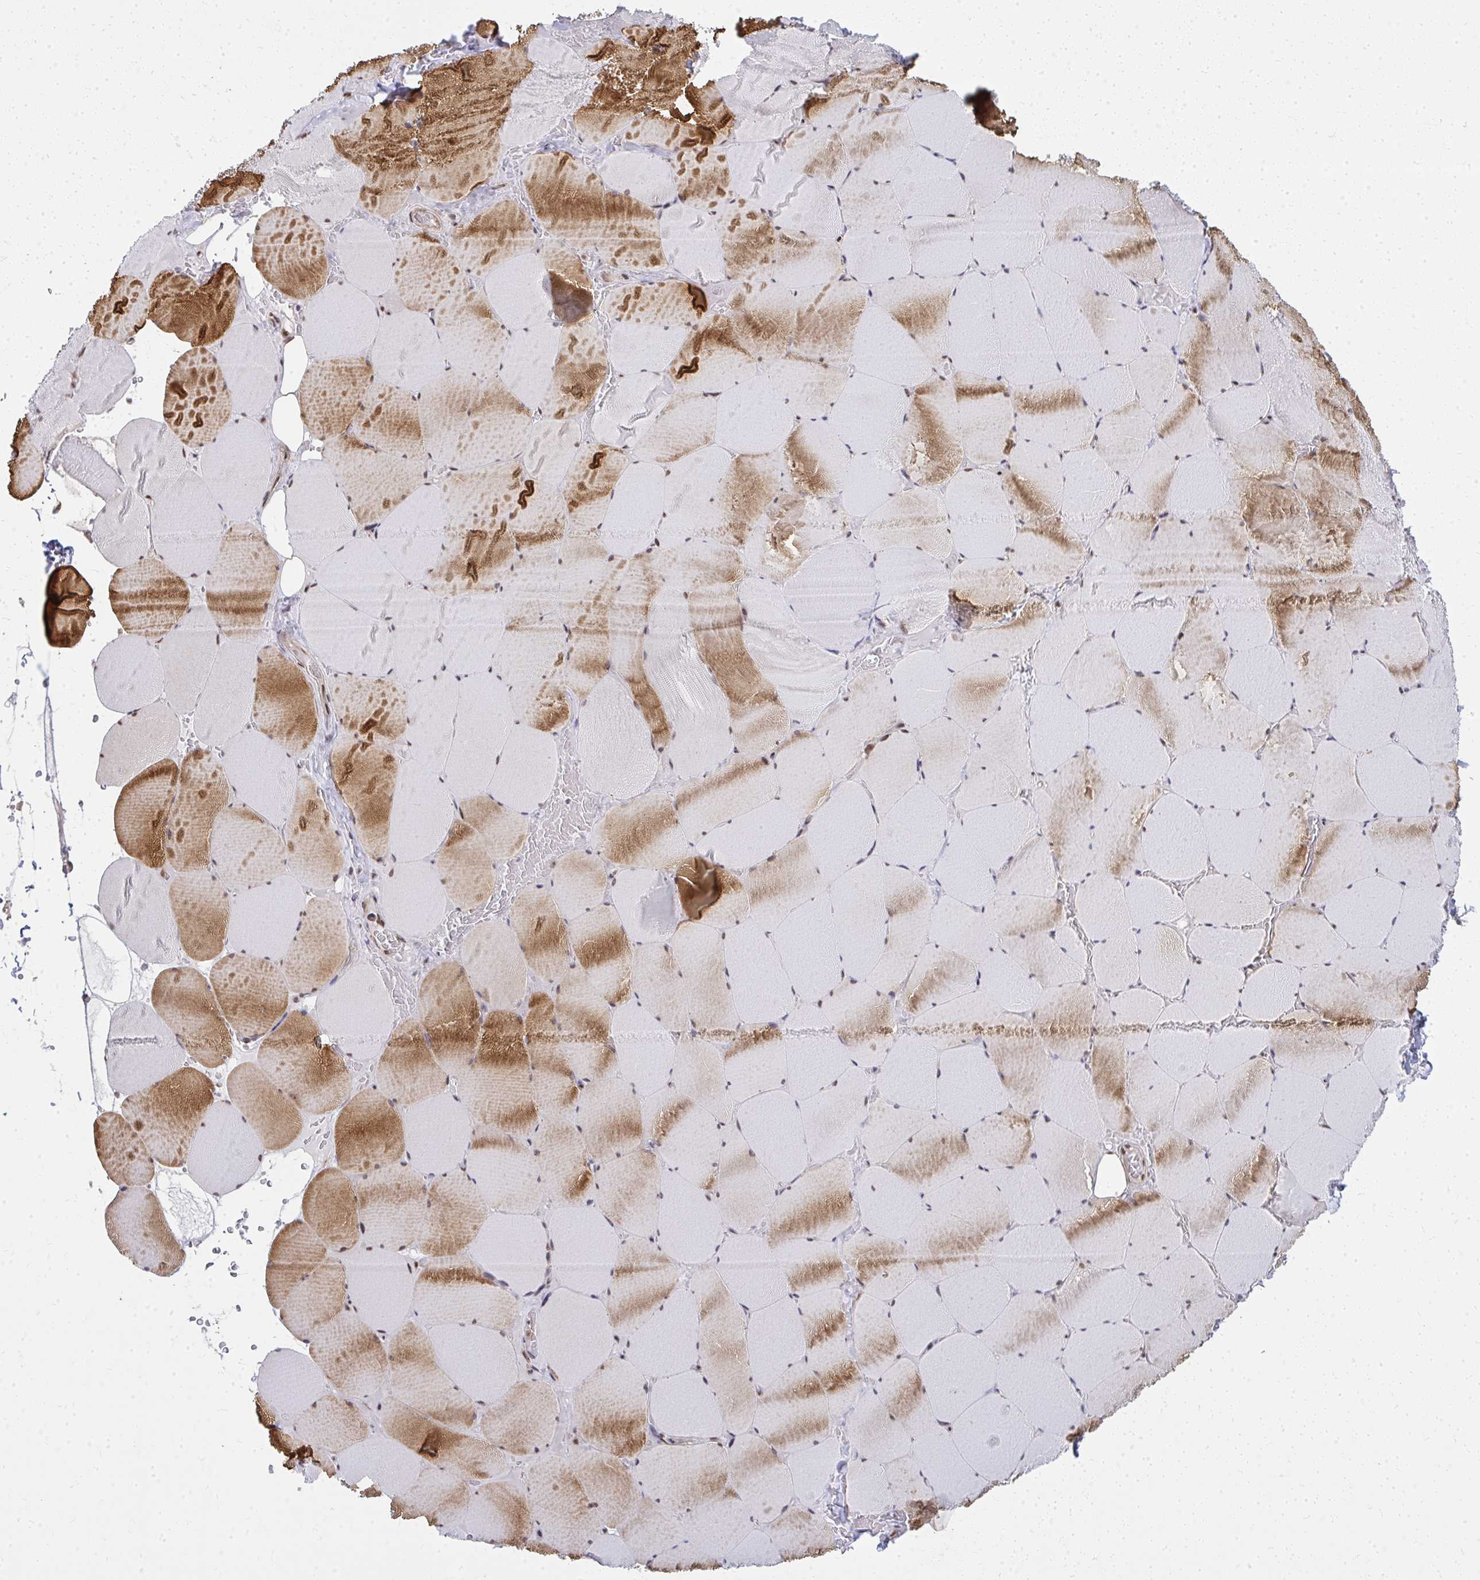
{"staining": {"intensity": "moderate", "quantity": "25%-75%", "location": "cytoplasmic/membranous,nuclear"}, "tissue": "skeletal muscle", "cell_type": "Myocytes", "image_type": "normal", "snomed": [{"axis": "morphology", "description": "Normal tissue, NOS"}, {"axis": "topography", "description": "Skeletal muscle"}, {"axis": "topography", "description": "Head-Neck"}], "caption": "An immunohistochemistry image of benign tissue is shown. Protein staining in brown shows moderate cytoplasmic/membranous,nuclear positivity in skeletal muscle within myocytes.", "gene": "PIGY", "patient": {"sex": "male", "age": 66}}